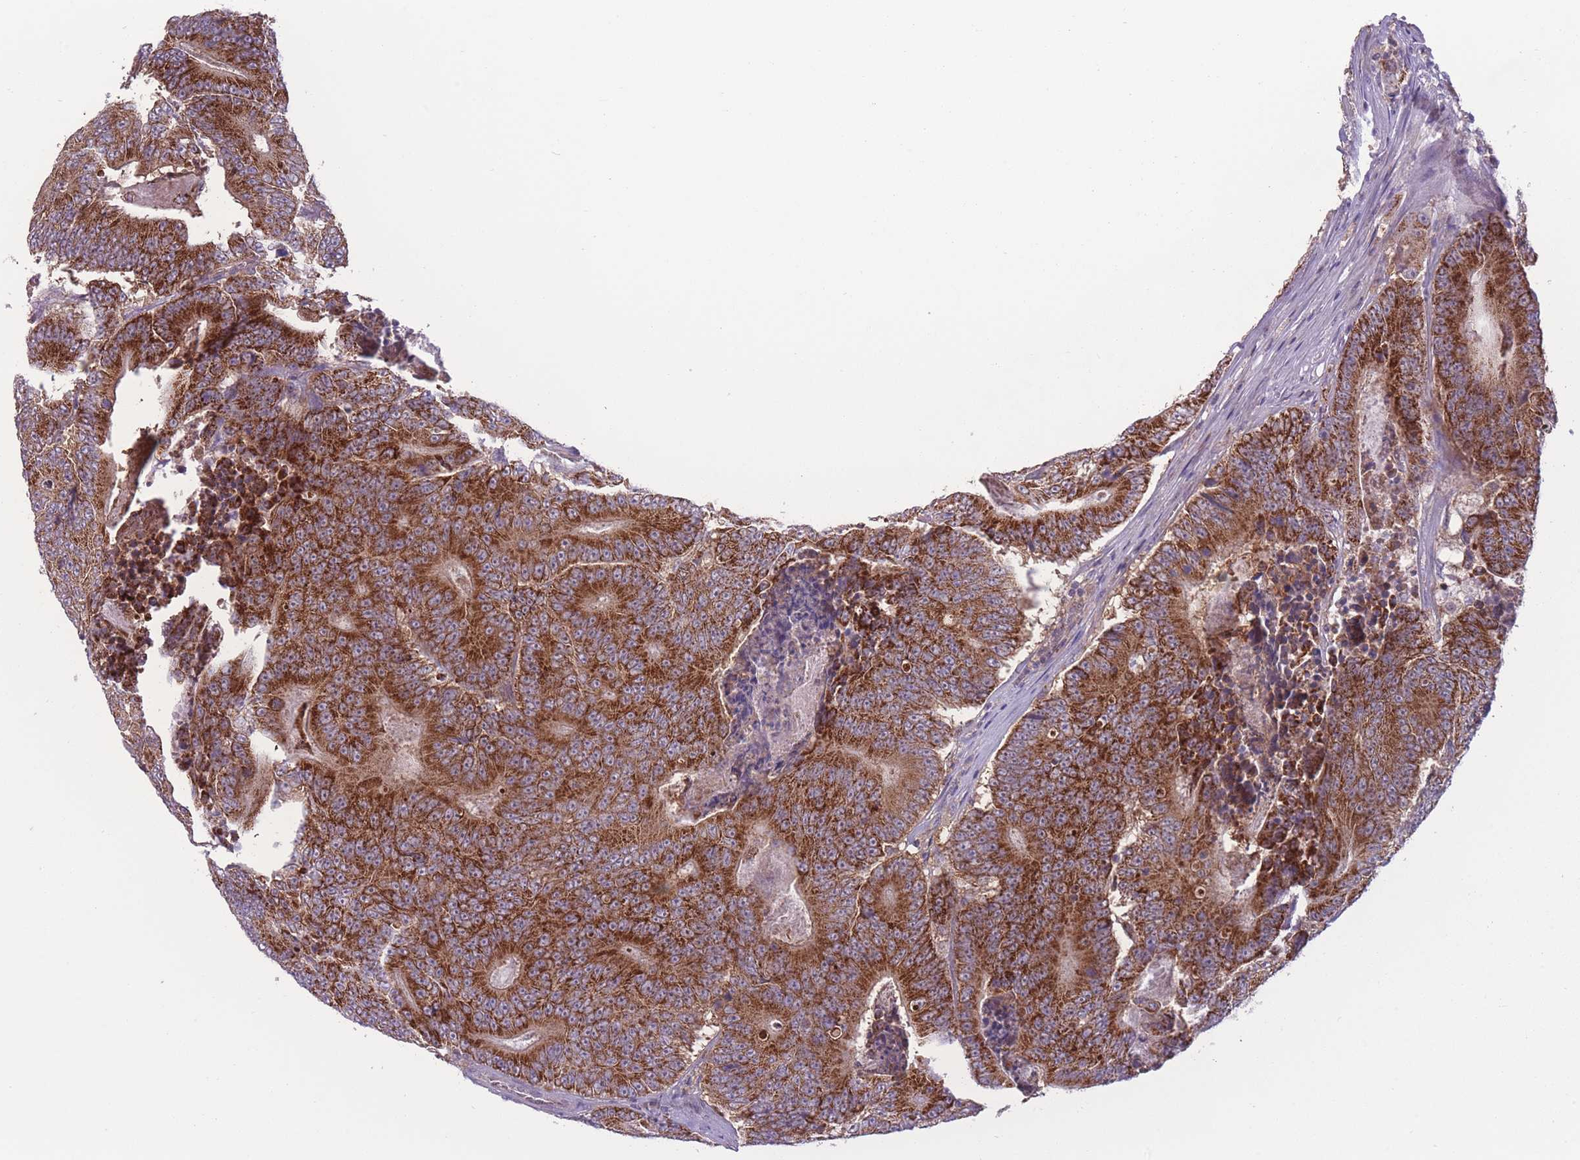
{"staining": {"intensity": "strong", "quantity": ">75%", "location": "cytoplasmic/membranous"}, "tissue": "colorectal cancer", "cell_type": "Tumor cells", "image_type": "cancer", "snomed": [{"axis": "morphology", "description": "Adenocarcinoma, NOS"}, {"axis": "topography", "description": "Colon"}], "caption": "The photomicrograph reveals staining of colorectal cancer, revealing strong cytoplasmic/membranous protein expression (brown color) within tumor cells.", "gene": "CCT6B", "patient": {"sex": "male", "age": 83}}